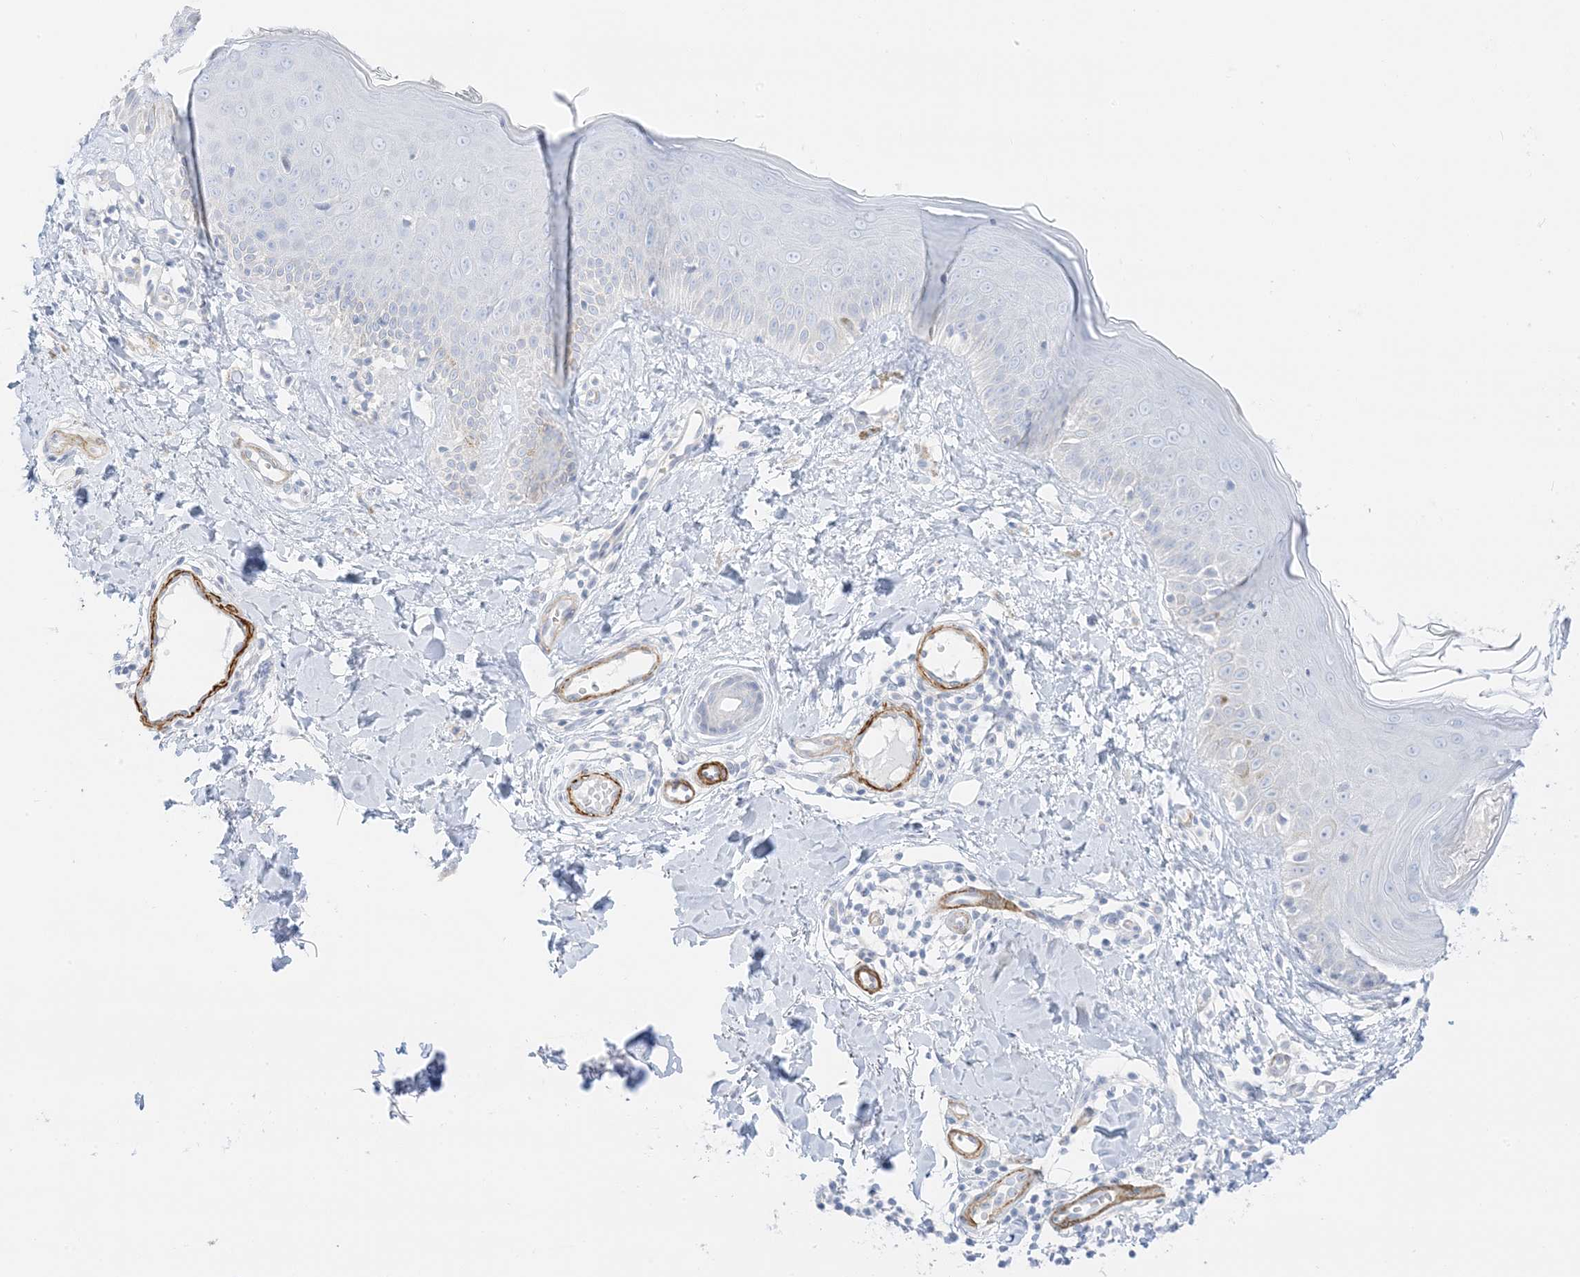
{"staining": {"intensity": "negative", "quantity": "none", "location": "none"}, "tissue": "skin", "cell_type": "Fibroblasts", "image_type": "normal", "snomed": [{"axis": "morphology", "description": "Normal tissue, NOS"}, {"axis": "topography", "description": "Skin"}], "caption": "Histopathology image shows no protein expression in fibroblasts of normal skin.", "gene": "SLC22A13", "patient": {"sex": "male", "age": 52}}